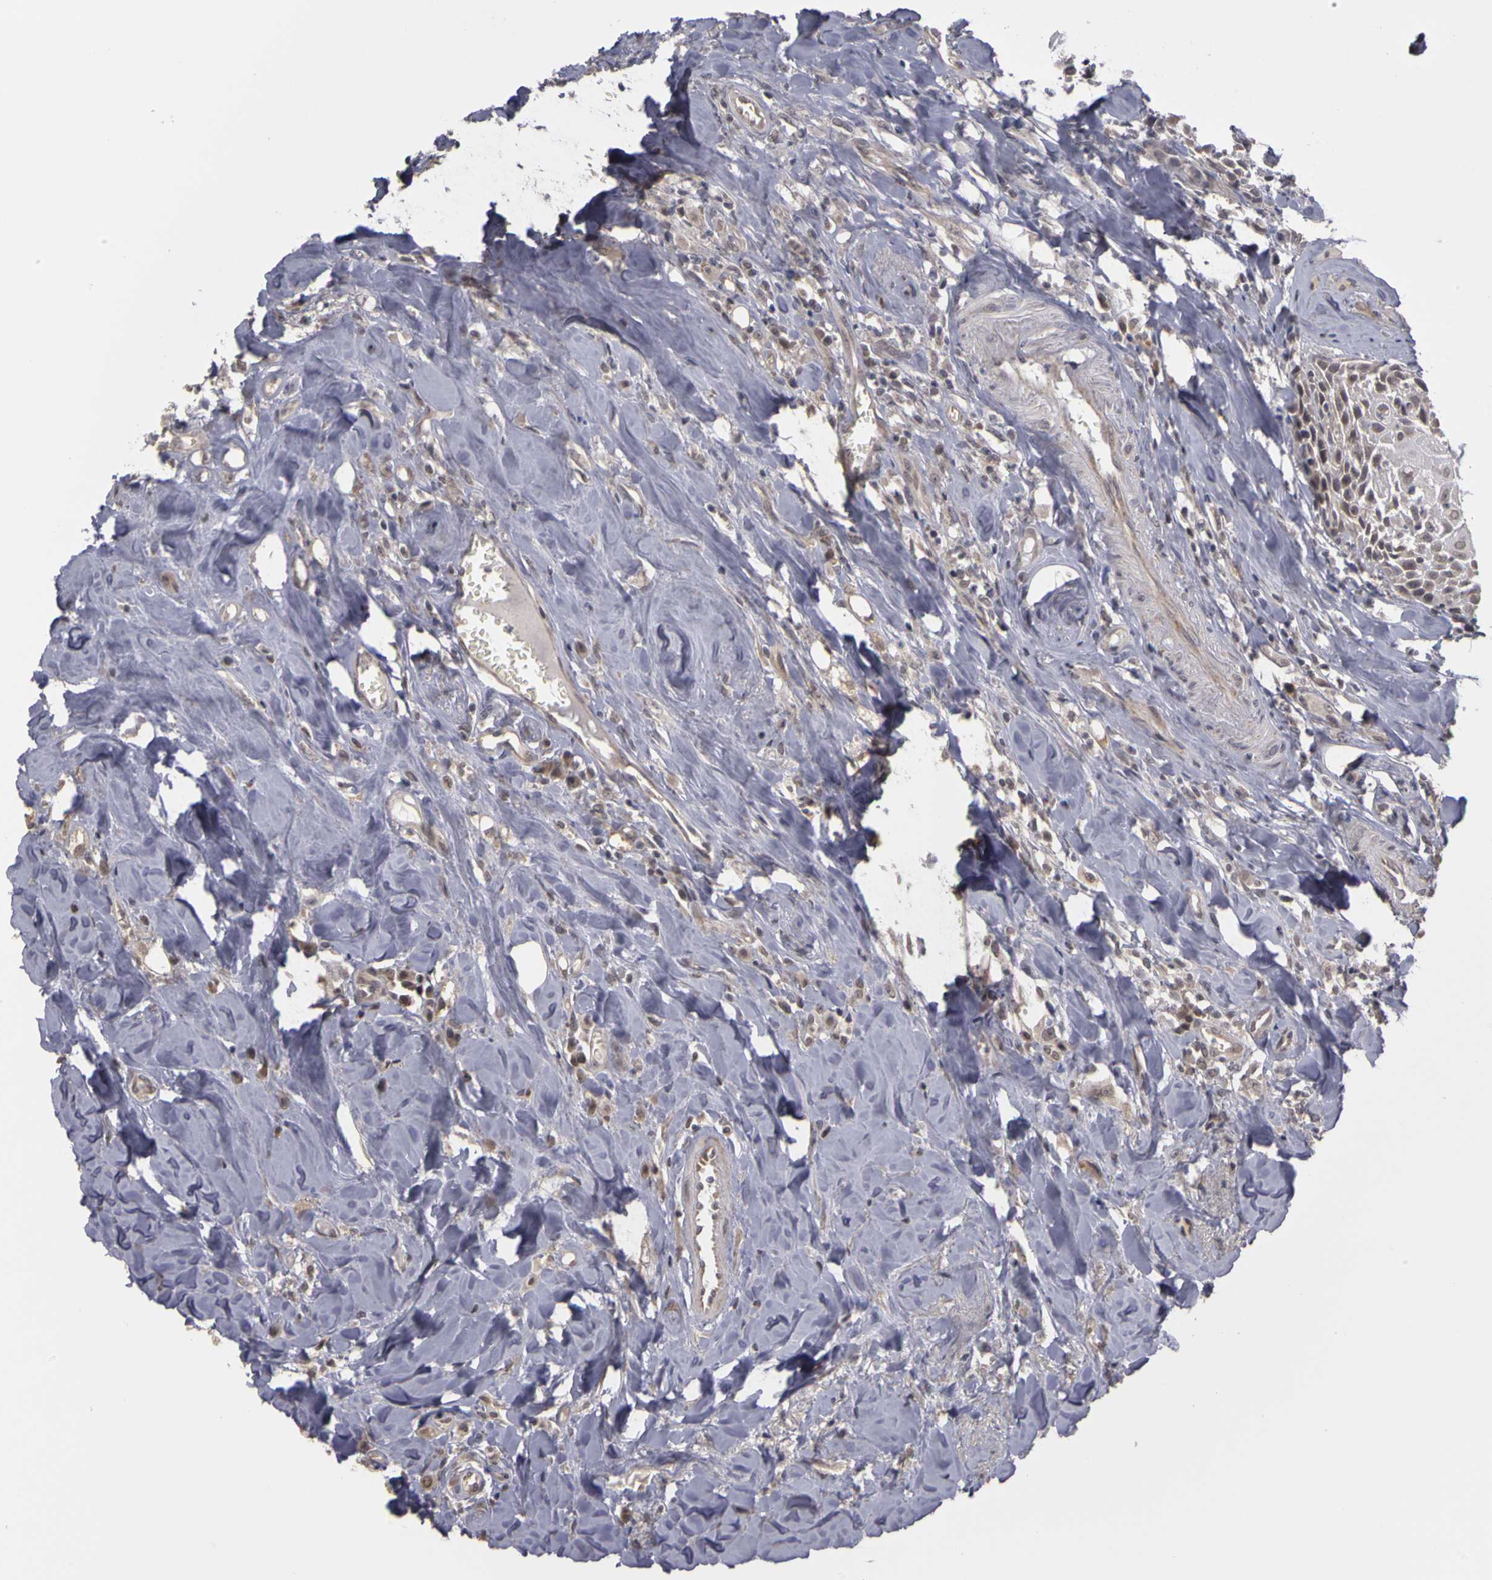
{"staining": {"intensity": "moderate", "quantity": "<25%", "location": "cytoplasmic/membranous"}, "tissue": "head and neck cancer", "cell_type": "Tumor cells", "image_type": "cancer", "snomed": [{"axis": "morphology", "description": "Squamous cell carcinoma, NOS"}, {"axis": "topography", "description": "Oral tissue"}, {"axis": "topography", "description": "Head-Neck"}], "caption": "Immunohistochemistry image of human head and neck cancer stained for a protein (brown), which exhibits low levels of moderate cytoplasmic/membranous staining in approximately <25% of tumor cells.", "gene": "FRMD7", "patient": {"sex": "female", "age": 82}}